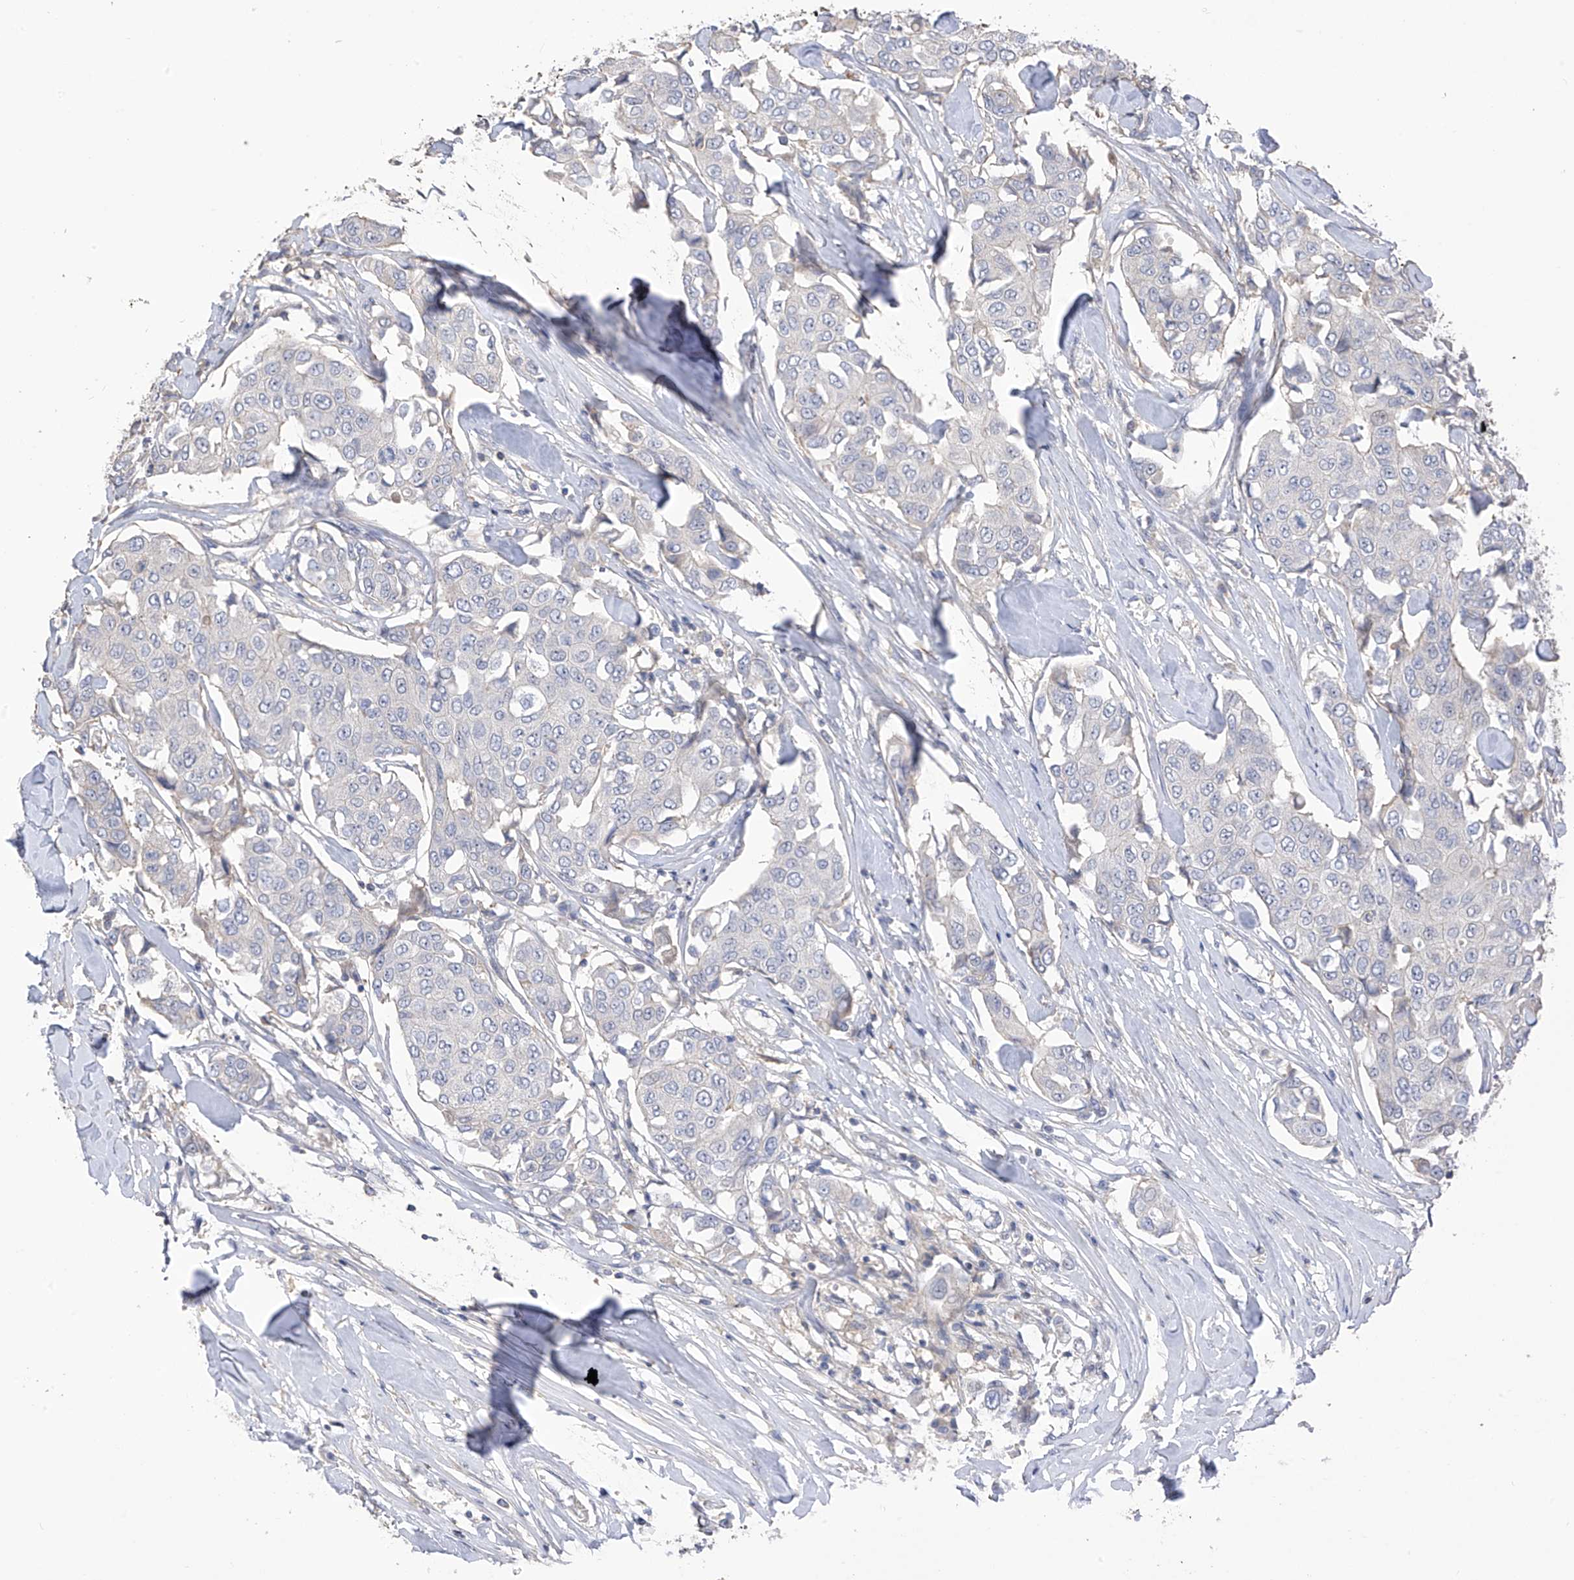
{"staining": {"intensity": "negative", "quantity": "none", "location": "none"}, "tissue": "breast cancer", "cell_type": "Tumor cells", "image_type": "cancer", "snomed": [{"axis": "morphology", "description": "Duct carcinoma"}, {"axis": "topography", "description": "Breast"}], "caption": "Immunohistochemistry histopathology image of neoplastic tissue: breast cancer (invasive ductal carcinoma) stained with DAB (3,3'-diaminobenzidine) shows no significant protein expression in tumor cells.", "gene": "SLFN14", "patient": {"sex": "female", "age": 80}}